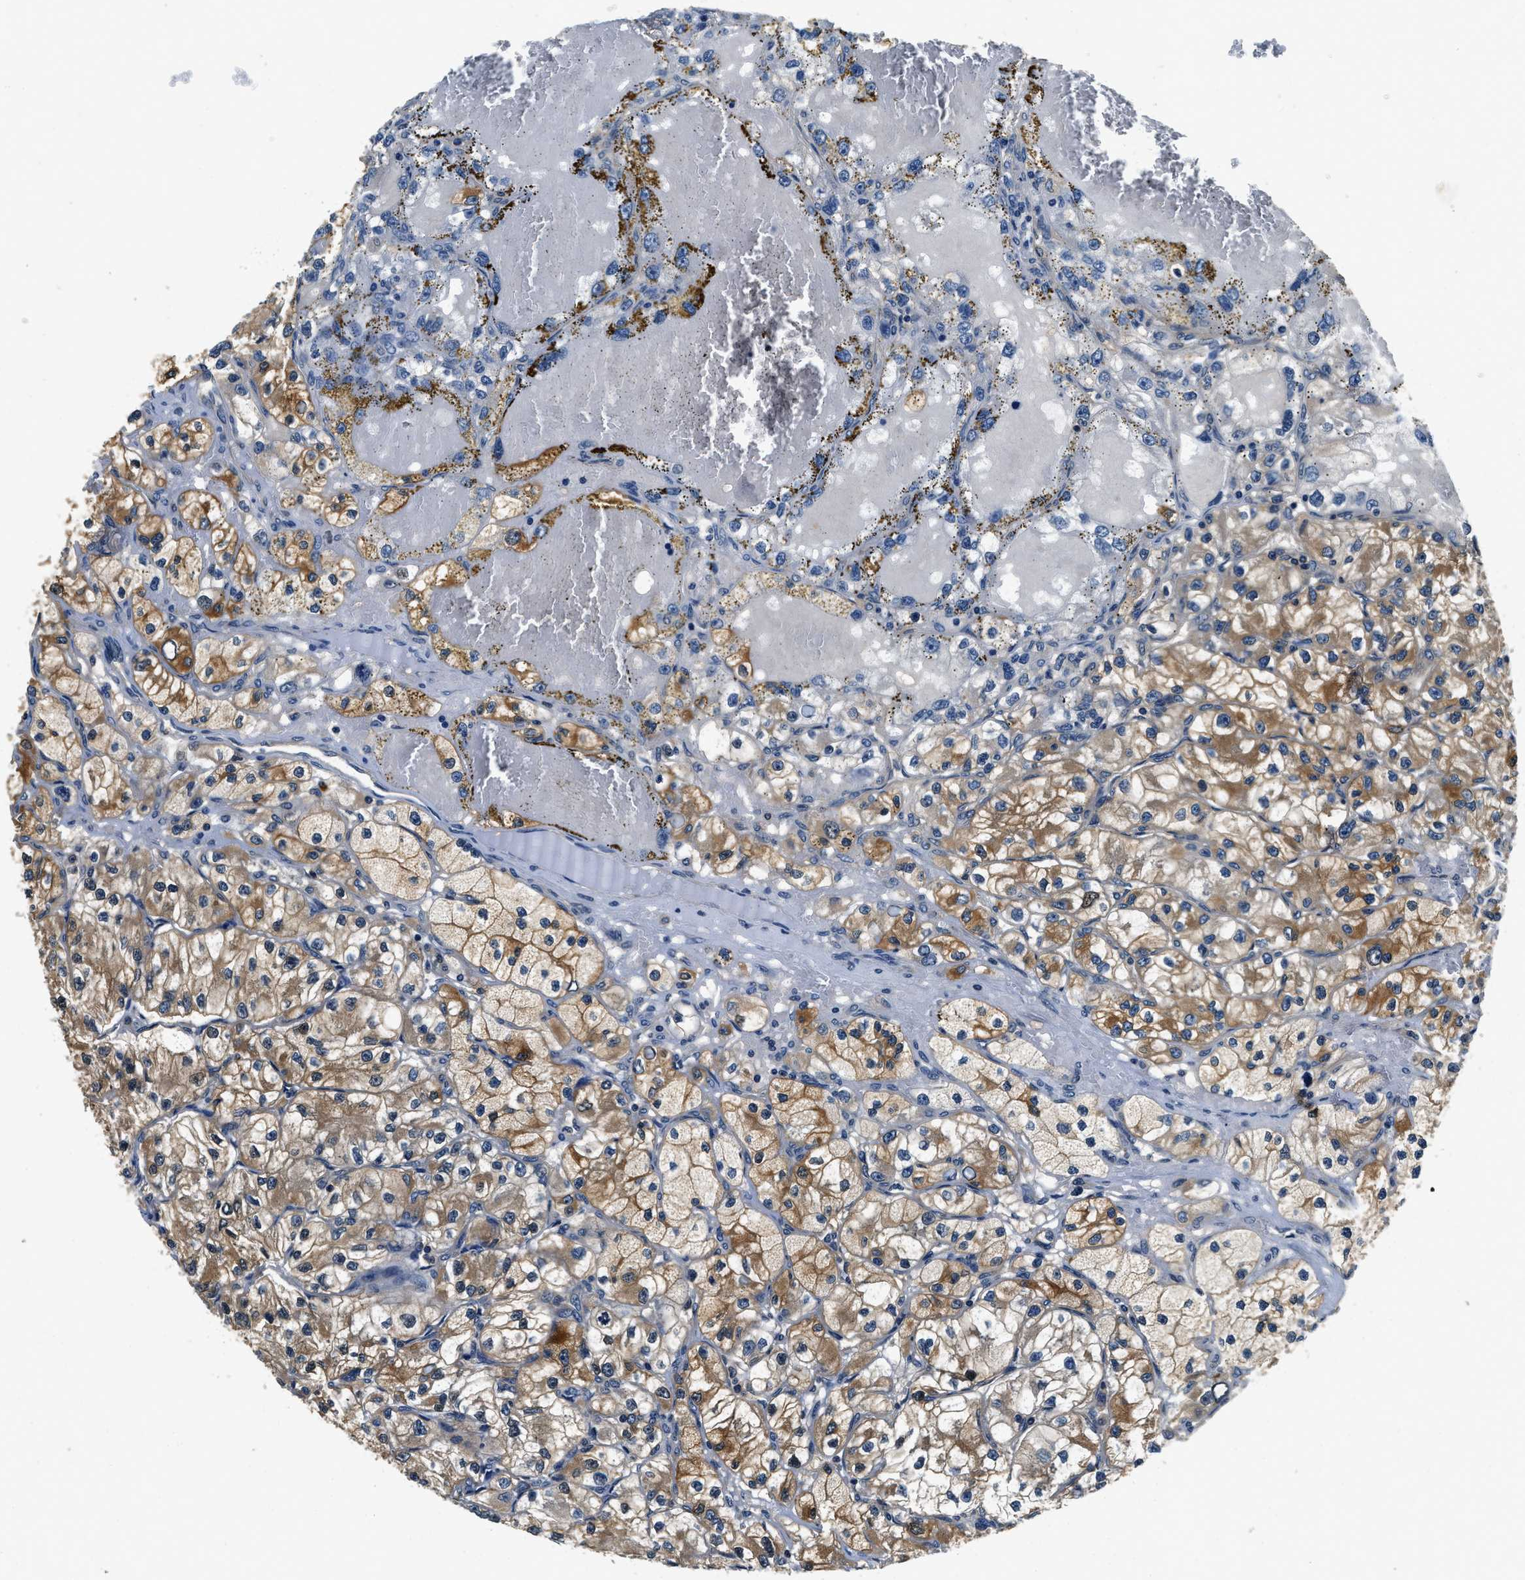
{"staining": {"intensity": "moderate", "quantity": ">75%", "location": "cytoplasmic/membranous"}, "tissue": "renal cancer", "cell_type": "Tumor cells", "image_type": "cancer", "snomed": [{"axis": "morphology", "description": "Adenocarcinoma, NOS"}, {"axis": "topography", "description": "Kidney"}], "caption": "Renal cancer (adenocarcinoma) stained with IHC exhibits moderate cytoplasmic/membranous positivity in approximately >75% of tumor cells.", "gene": "RESF1", "patient": {"sex": "female", "age": 57}}